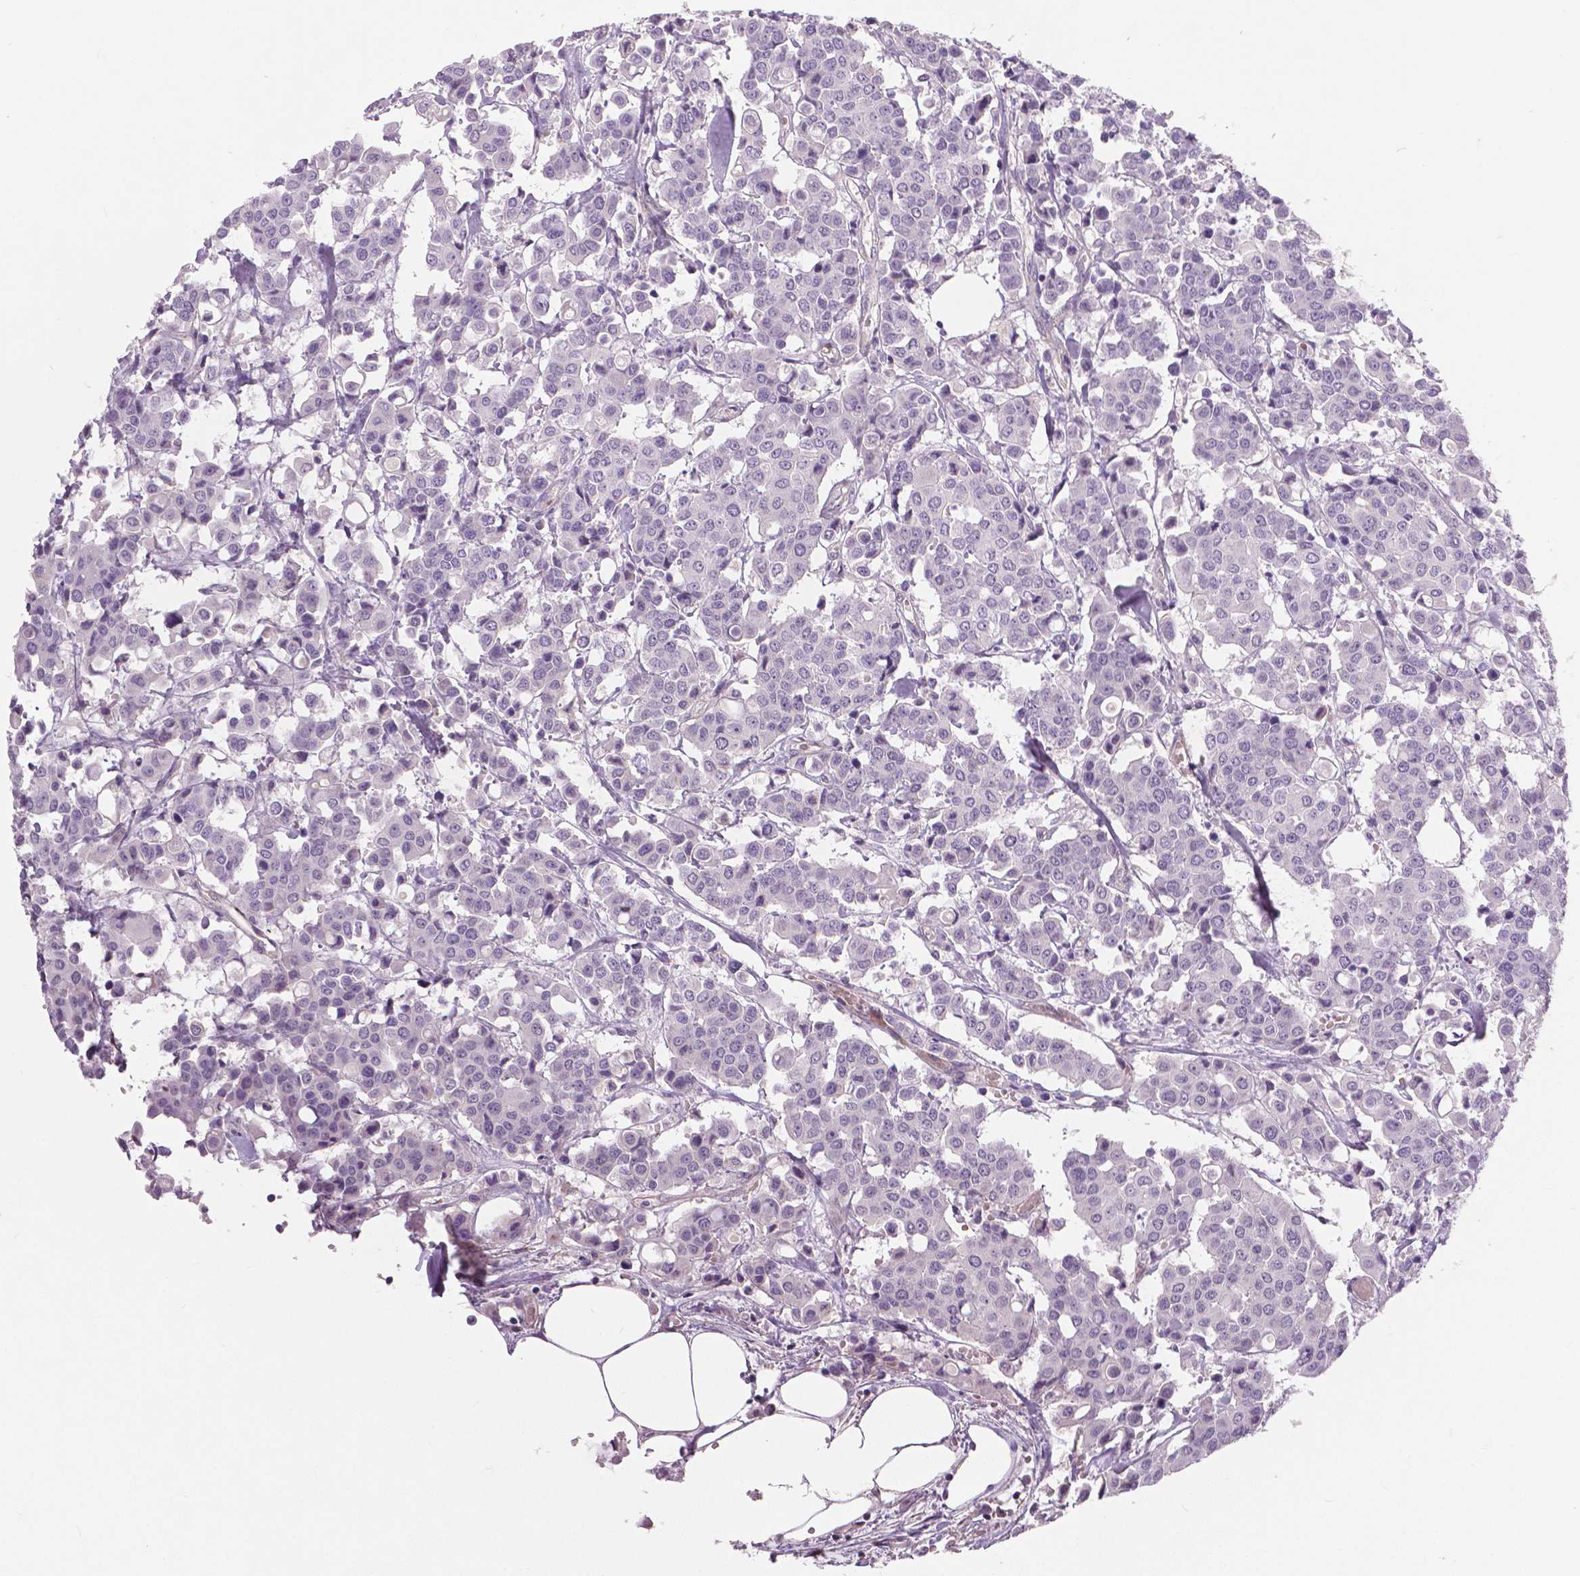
{"staining": {"intensity": "negative", "quantity": "none", "location": "none"}, "tissue": "carcinoid", "cell_type": "Tumor cells", "image_type": "cancer", "snomed": [{"axis": "morphology", "description": "Carcinoid, malignant, NOS"}, {"axis": "topography", "description": "Colon"}], "caption": "The photomicrograph exhibits no significant positivity in tumor cells of carcinoid (malignant). Brightfield microscopy of immunohistochemistry (IHC) stained with DAB (3,3'-diaminobenzidine) (brown) and hematoxylin (blue), captured at high magnification.", "gene": "FLT1", "patient": {"sex": "male", "age": 81}}